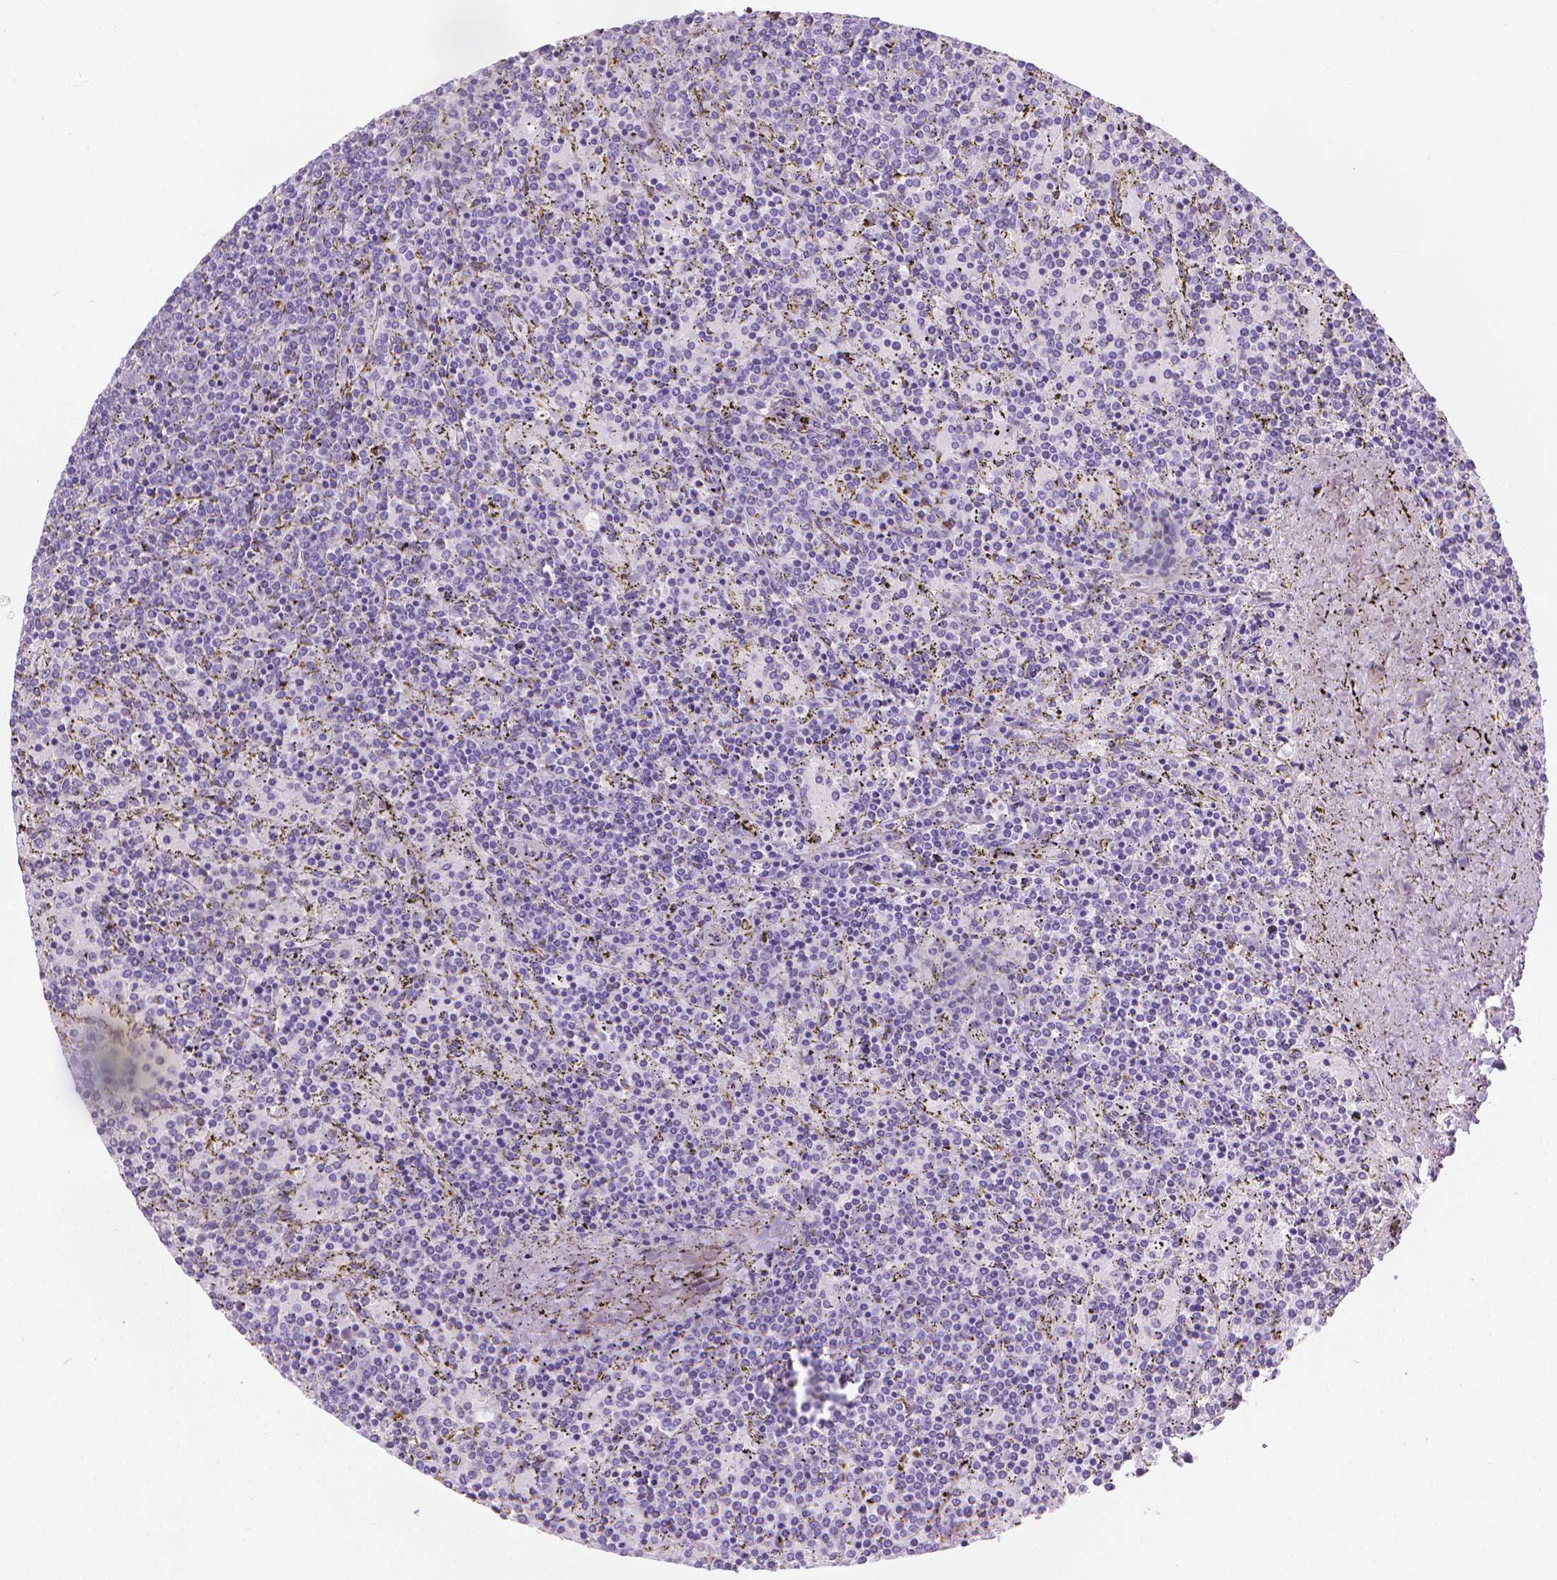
{"staining": {"intensity": "negative", "quantity": "none", "location": "none"}, "tissue": "lymphoma", "cell_type": "Tumor cells", "image_type": "cancer", "snomed": [{"axis": "morphology", "description": "Malignant lymphoma, non-Hodgkin's type, Low grade"}, {"axis": "topography", "description": "Spleen"}], "caption": "Protein analysis of lymphoma reveals no significant positivity in tumor cells.", "gene": "SPAG6", "patient": {"sex": "female", "age": 77}}